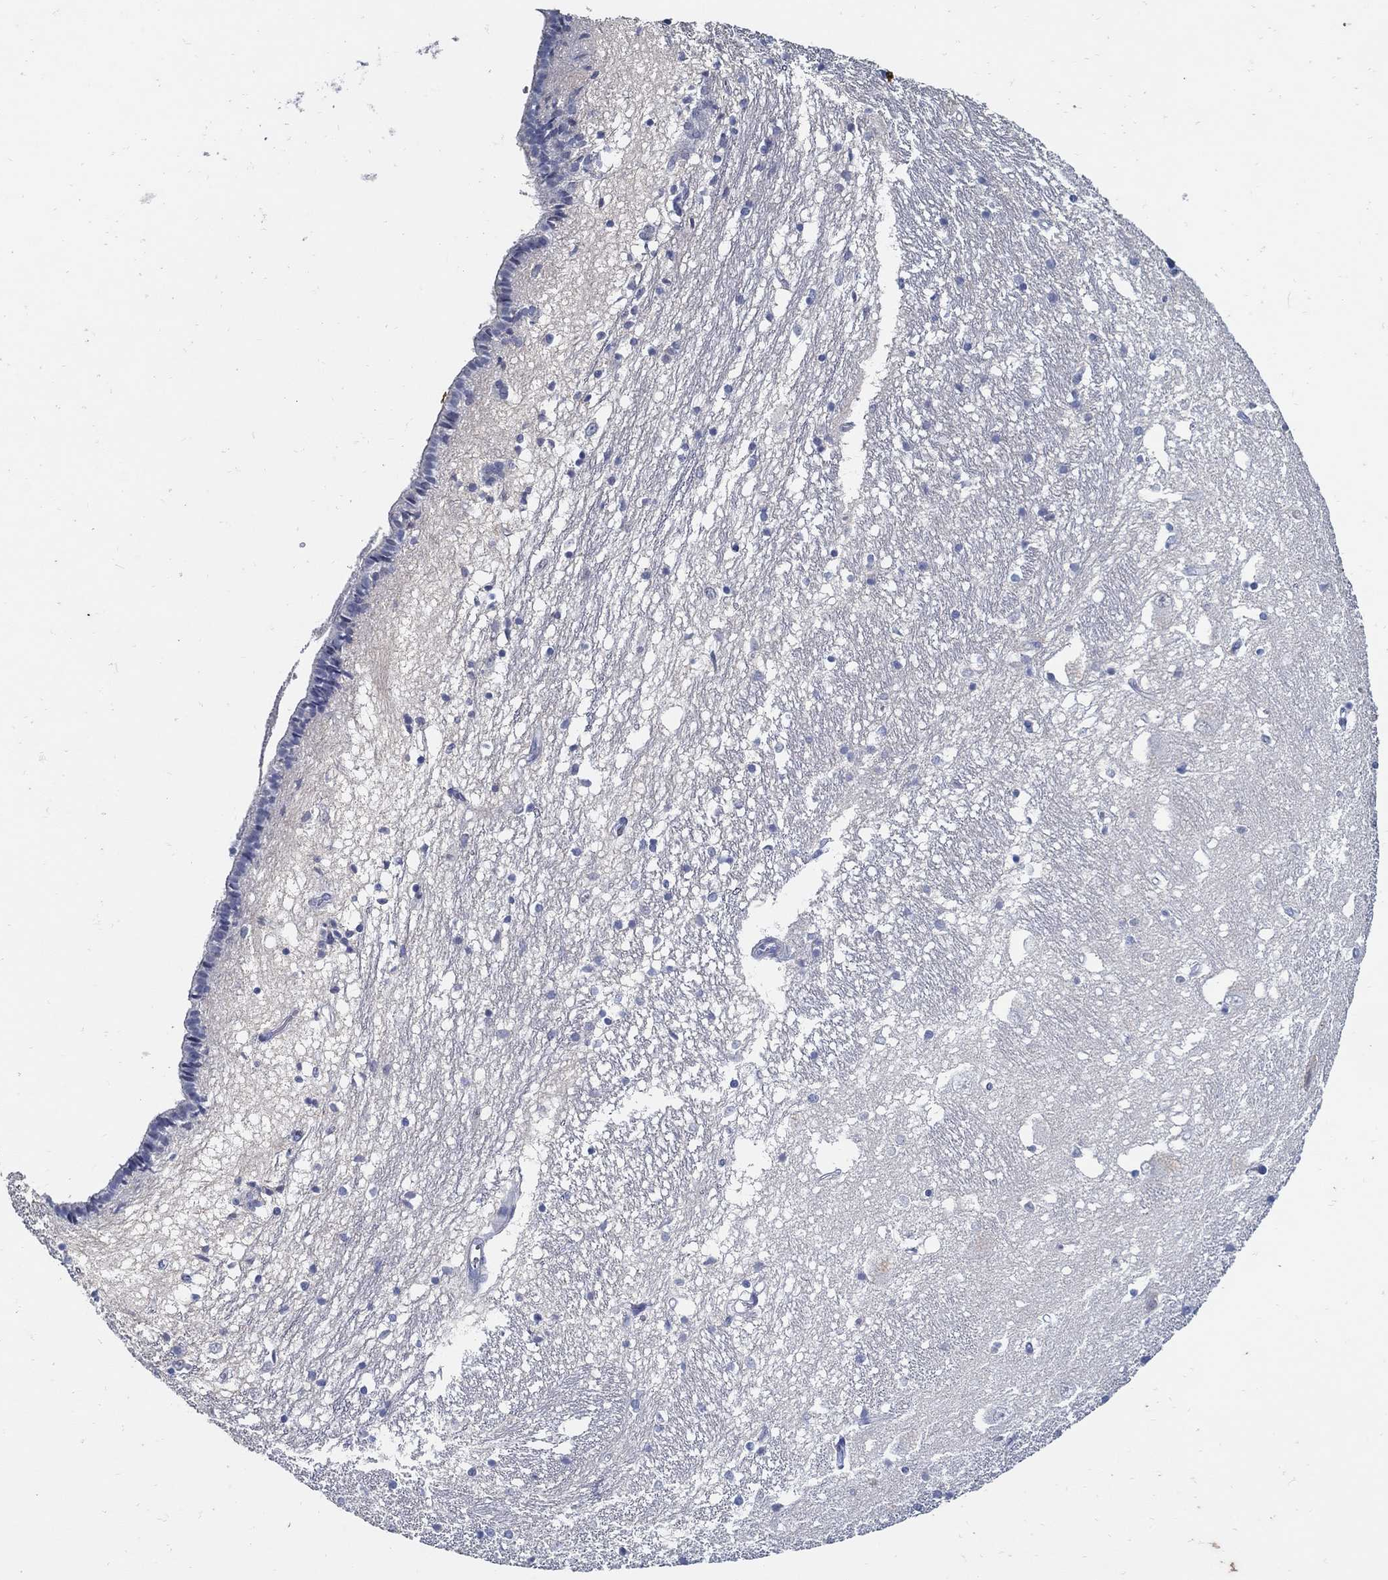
{"staining": {"intensity": "negative", "quantity": "none", "location": "none"}, "tissue": "caudate", "cell_type": "Glial cells", "image_type": "normal", "snomed": [{"axis": "morphology", "description": "Normal tissue, NOS"}, {"axis": "topography", "description": "Lateral ventricle wall"}], "caption": "IHC photomicrograph of unremarkable caudate: caudate stained with DAB (3,3'-diaminobenzidine) demonstrates no significant protein staining in glial cells. (Brightfield microscopy of DAB (3,3'-diaminobenzidine) immunohistochemistry at high magnification).", "gene": "USP29", "patient": {"sex": "female", "age": 71}}